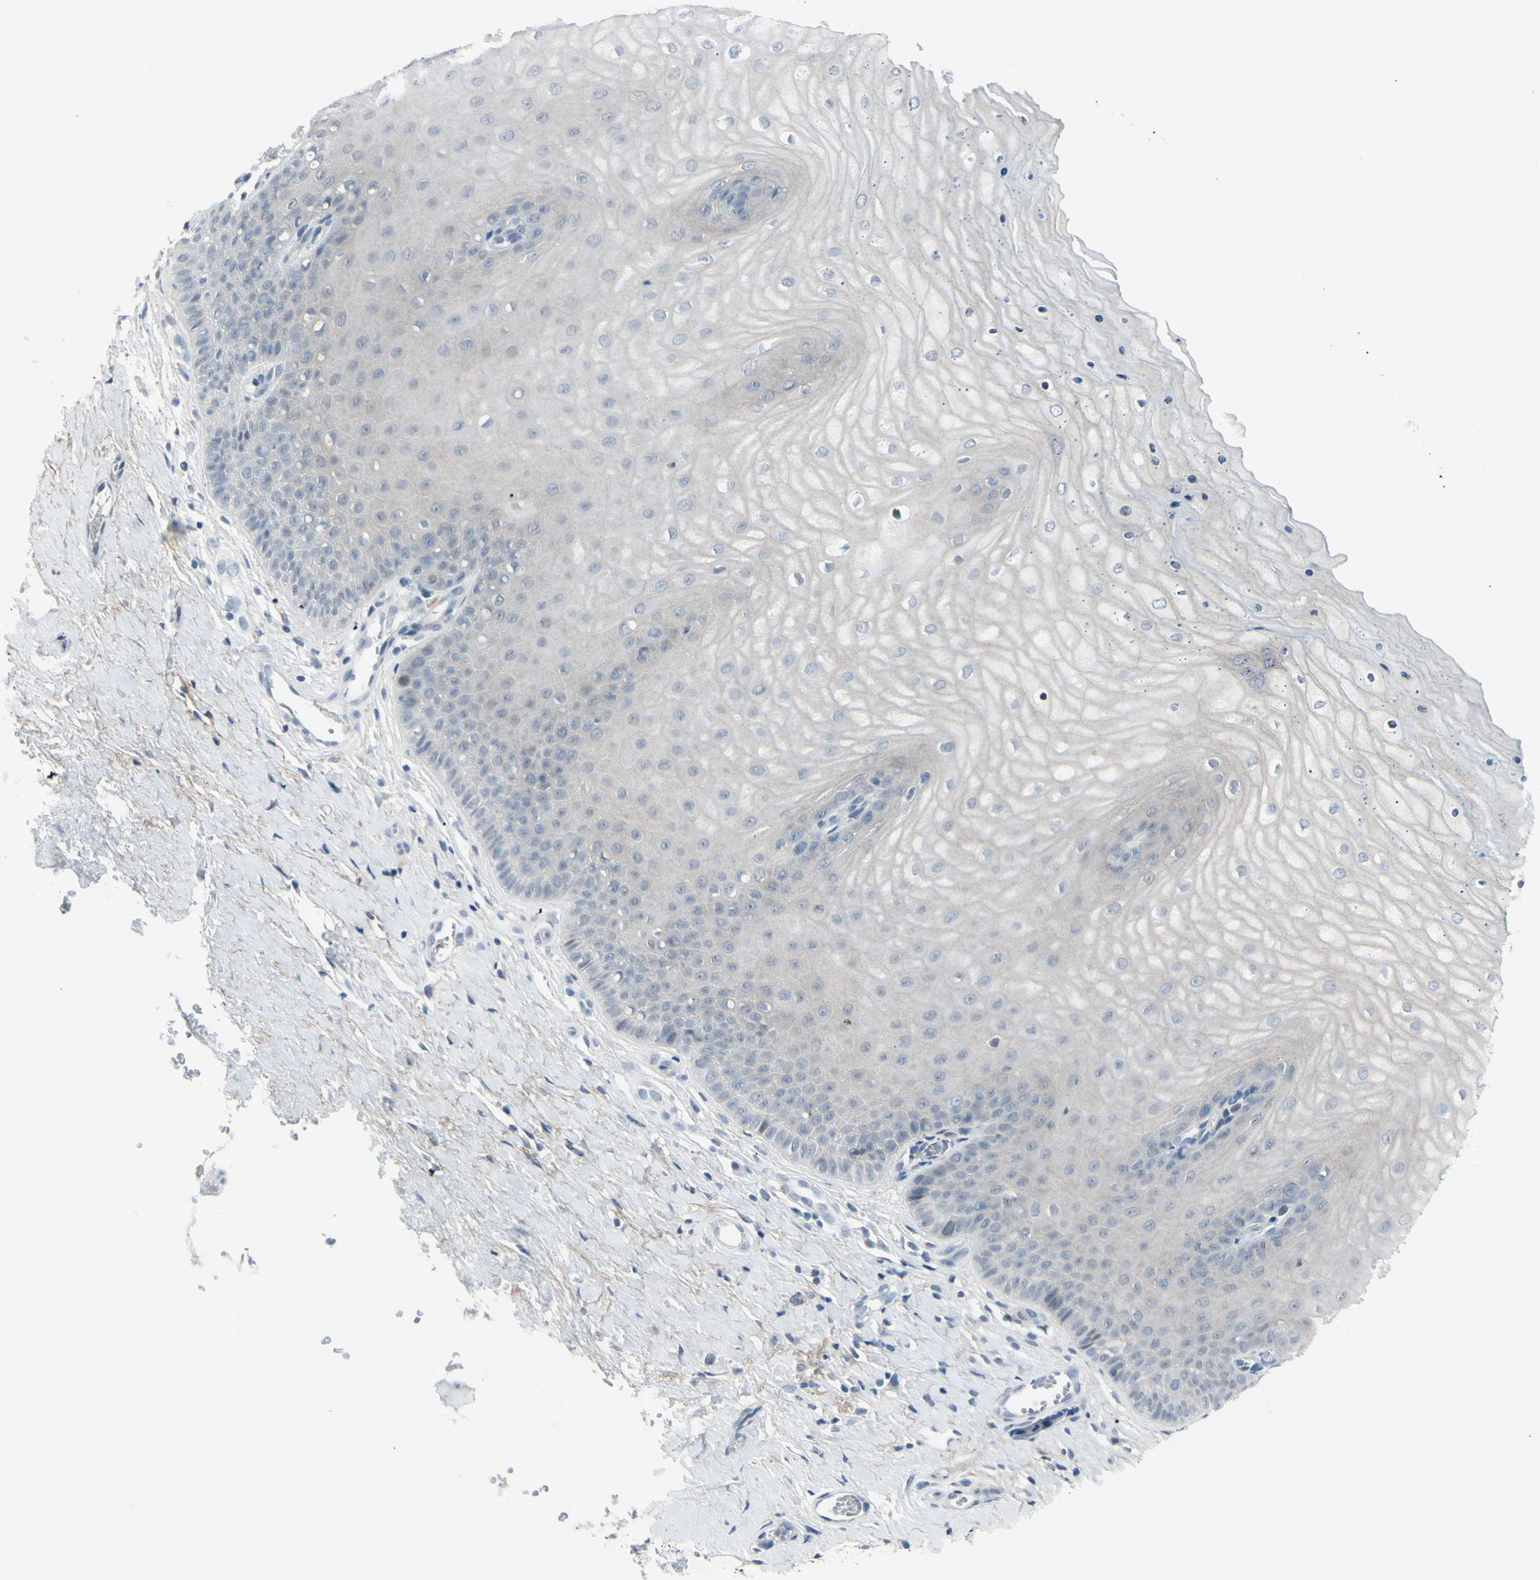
{"staining": {"intensity": "moderate", "quantity": ">75%", "location": "cytoplasmic/membranous"}, "tissue": "cervix", "cell_type": "Glandular cells", "image_type": "normal", "snomed": [{"axis": "morphology", "description": "Normal tissue, NOS"}, {"axis": "topography", "description": "Cervix"}], "caption": "Immunohistochemistry (IHC) staining of normal cervix, which reveals medium levels of moderate cytoplasmic/membranous expression in approximately >75% of glandular cells indicating moderate cytoplasmic/membranous protein expression. The staining was performed using DAB (3,3'-diaminobenzidine) (brown) for protein detection and nuclei were counterstained in hematoxylin (blue).", "gene": "ETNK1", "patient": {"sex": "female", "age": 55}}